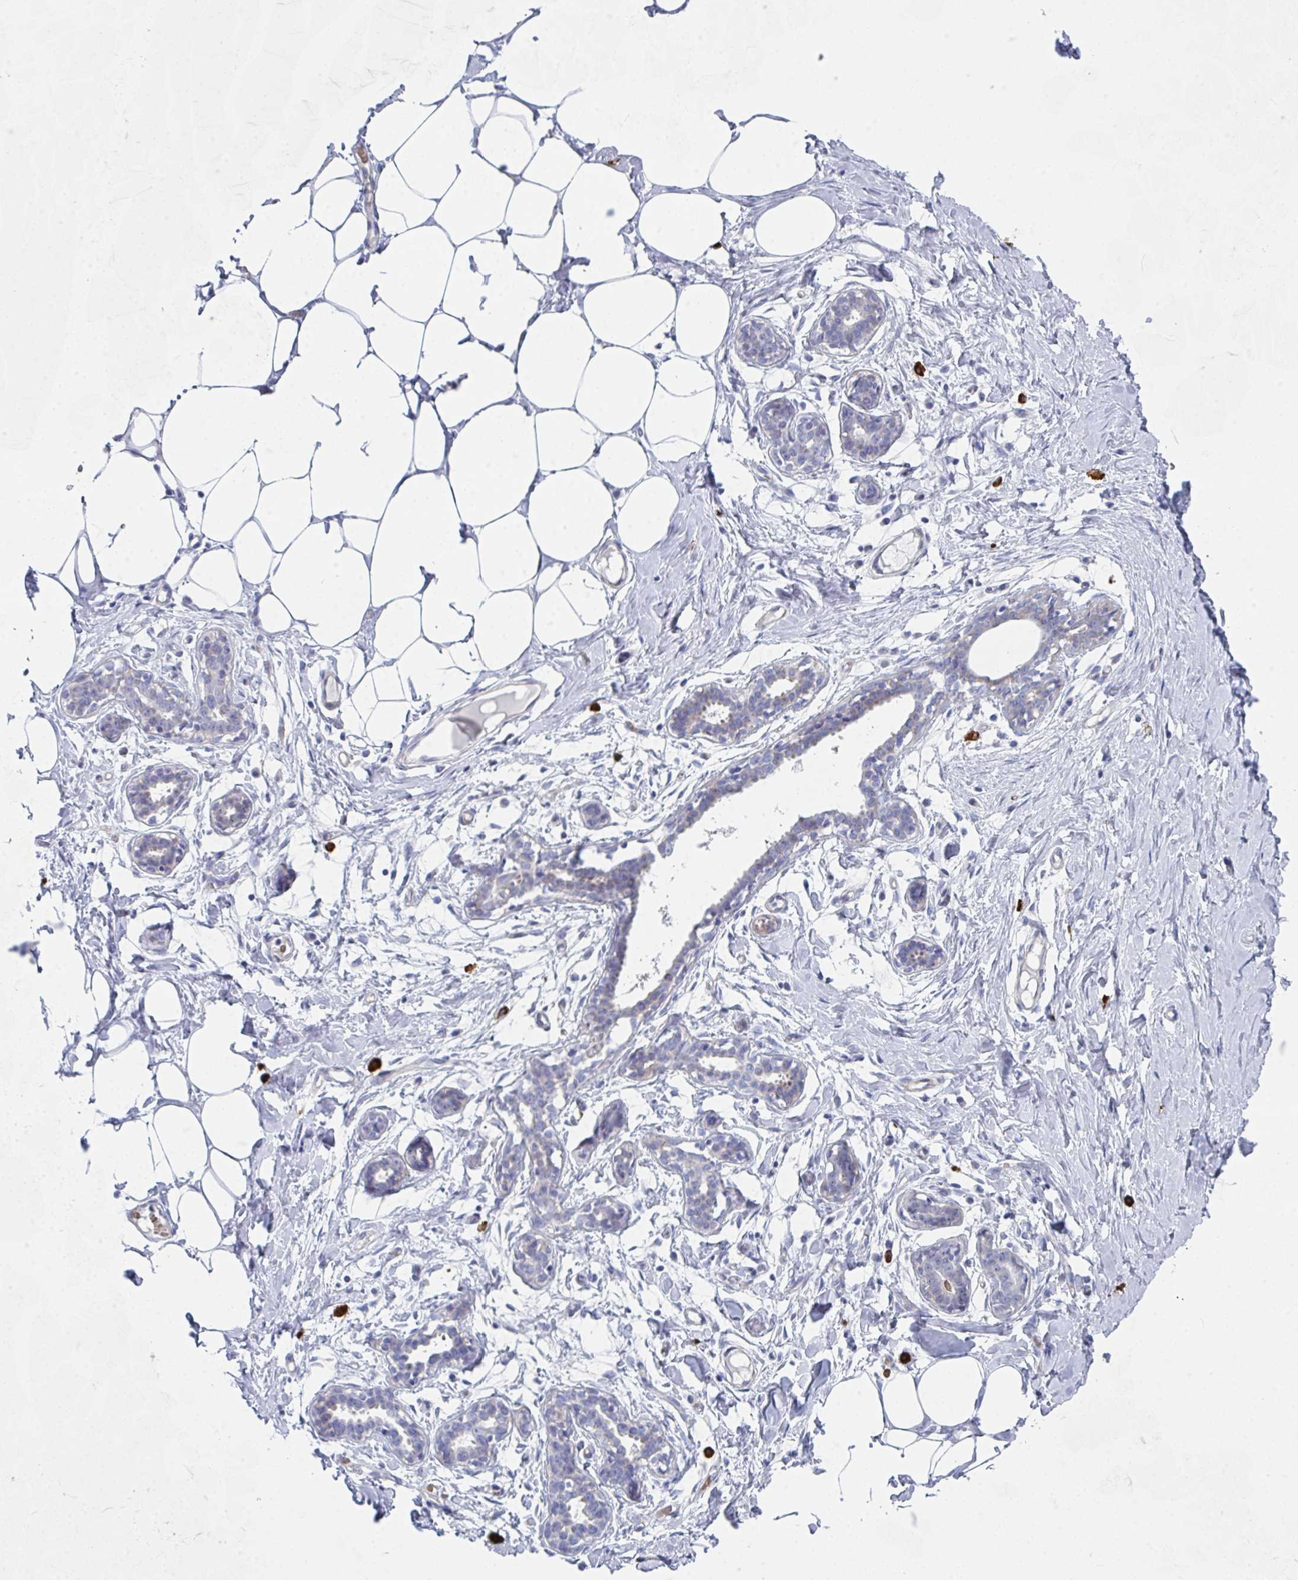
{"staining": {"intensity": "negative", "quantity": "none", "location": "none"}, "tissue": "breast", "cell_type": "Adipocytes", "image_type": "normal", "snomed": [{"axis": "morphology", "description": "Normal tissue, NOS"}, {"axis": "topography", "description": "Breast"}], "caption": "Protein analysis of unremarkable breast shows no significant staining in adipocytes.", "gene": "ZNF684", "patient": {"sex": "female", "age": 27}}